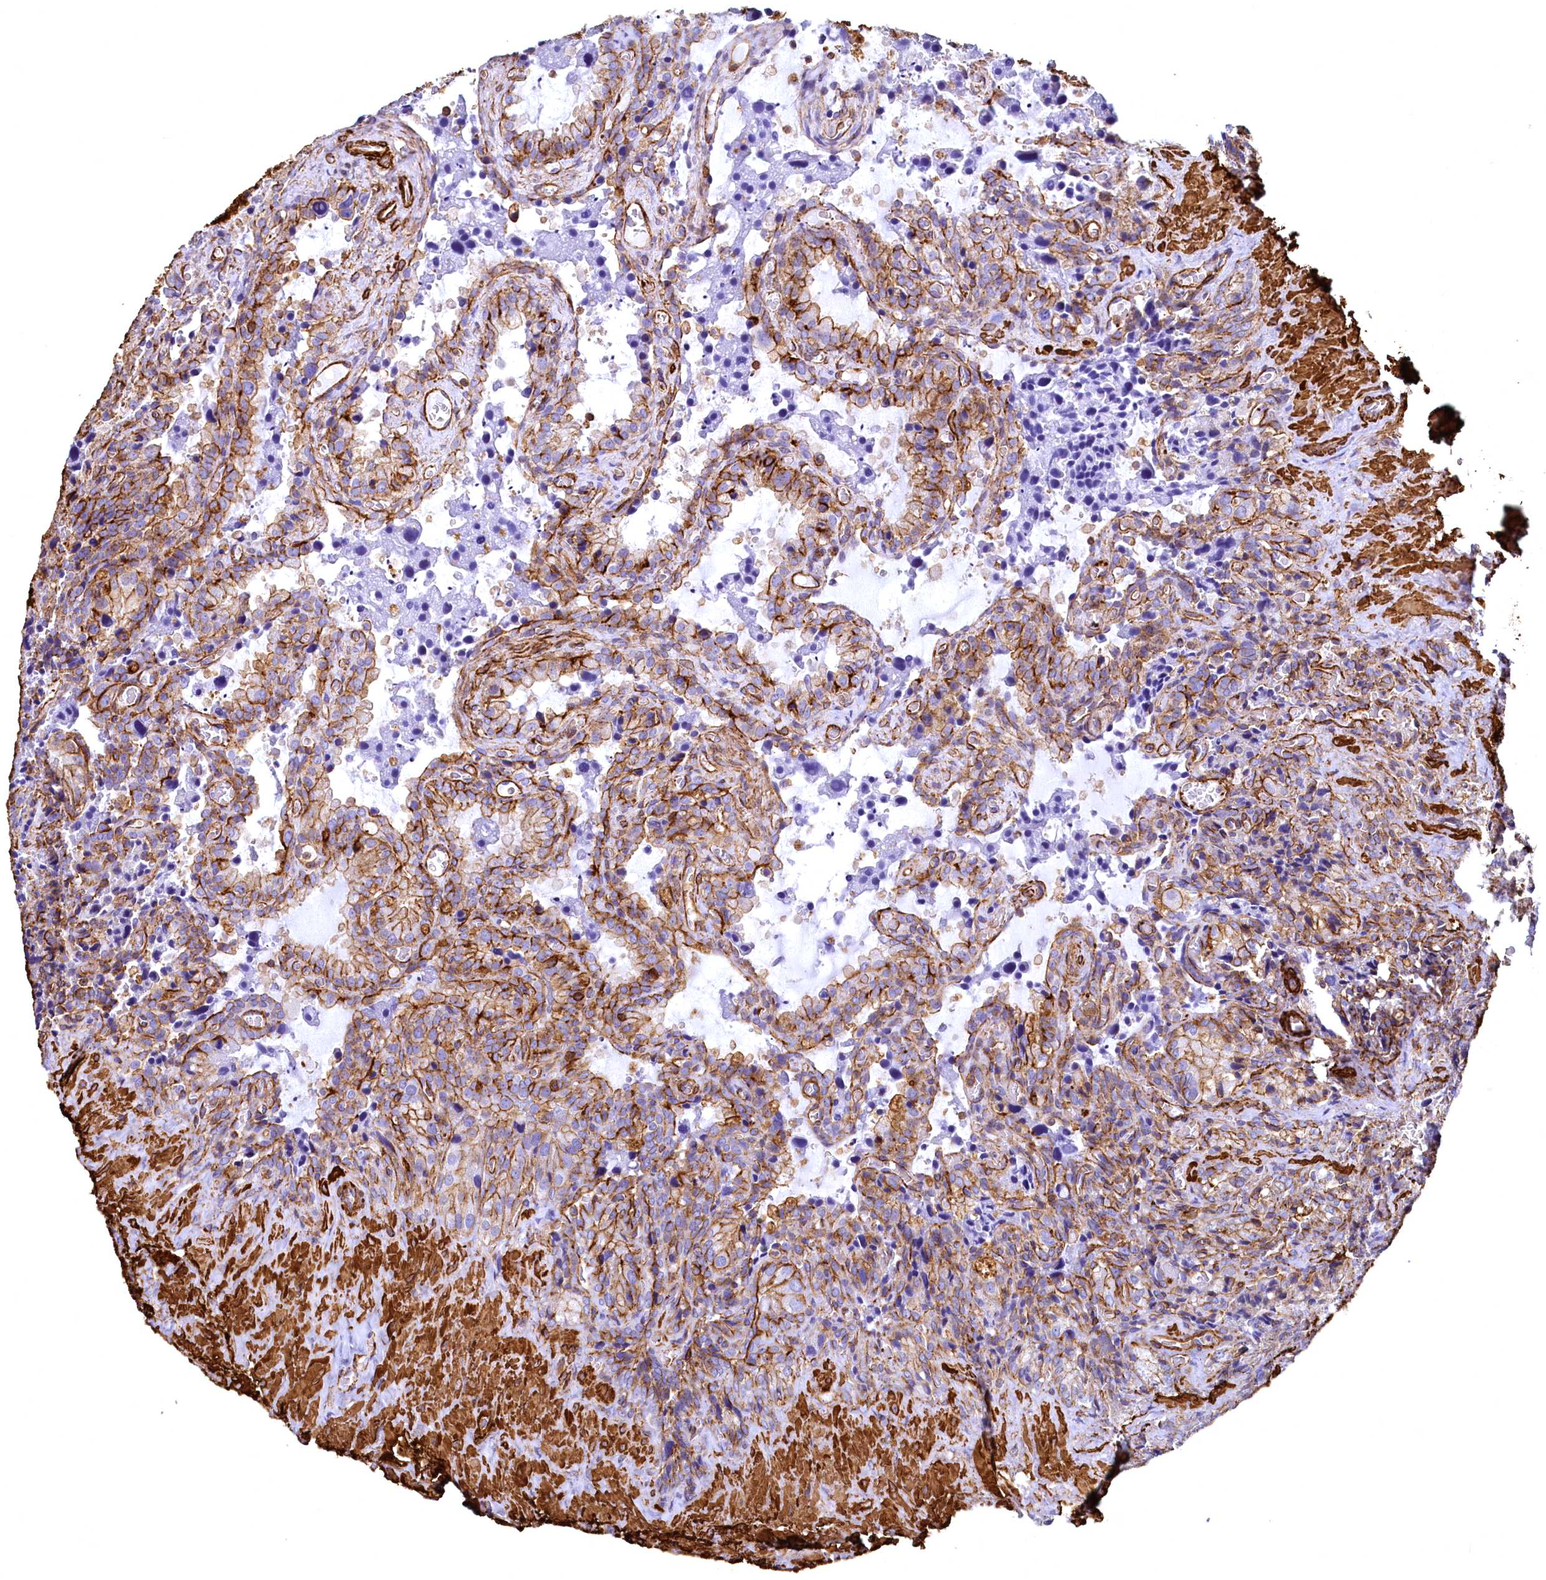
{"staining": {"intensity": "strong", "quantity": "25%-75%", "location": "cytoplasmic/membranous"}, "tissue": "seminal vesicle", "cell_type": "Glandular cells", "image_type": "normal", "snomed": [{"axis": "morphology", "description": "Normal tissue, NOS"}, {"axis": "topography", "description": "Seminal veicle"}], "caption": "Immunohistochemistry (IHC) micrograph of unremarkable seminal vesicle stained for a protein (brown), which displays high levels of strong cytoplasmic/membranous expression in approximately 25%-75% of glandular cells.", "gene": "THBS1", "patient": {"sex": "male", "age": 62}}